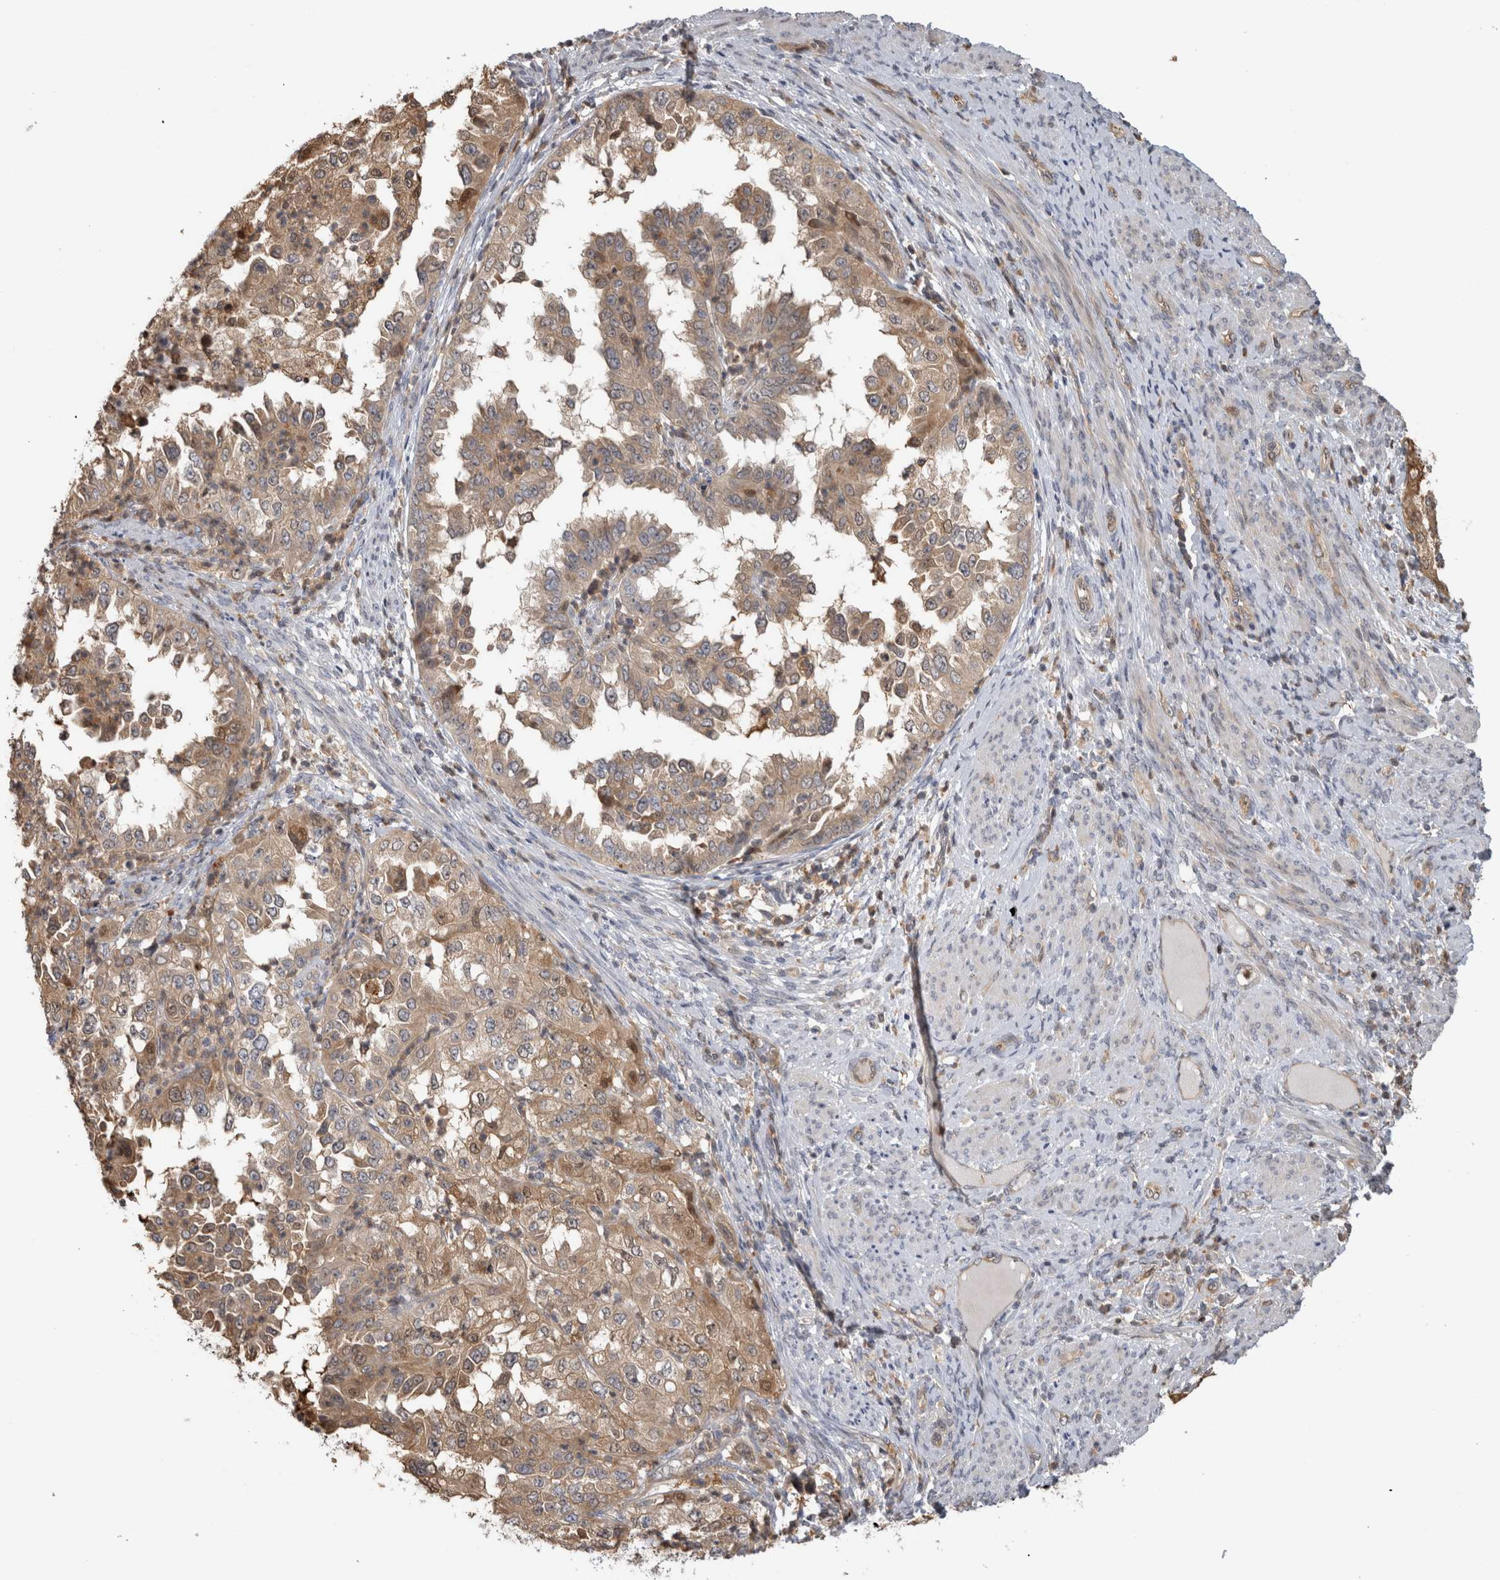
{"staining": {"intensity": "weak", "quantity": ">75%", "location": "cytoplasmic/membranous"}, "tissue": "endometrial cancer", "cell_type": "Tumor cells", "image_type": "cancer", "snomed": [{"axis": "morphology", "description": "Adenocarcinoma, NOS"}, {"axis": "topography", "description": "Endometrium"}], "caption": "IHC (DAB (3,3'-diaminobenzidine)) staining of human adenocarcinoma (endometrial) reveals weak cytoplasmic/membranous protein staining in approximately >75% of tumor cells.", "gene": "USH1G", "patient": {"sex": "female", "age": 85}}